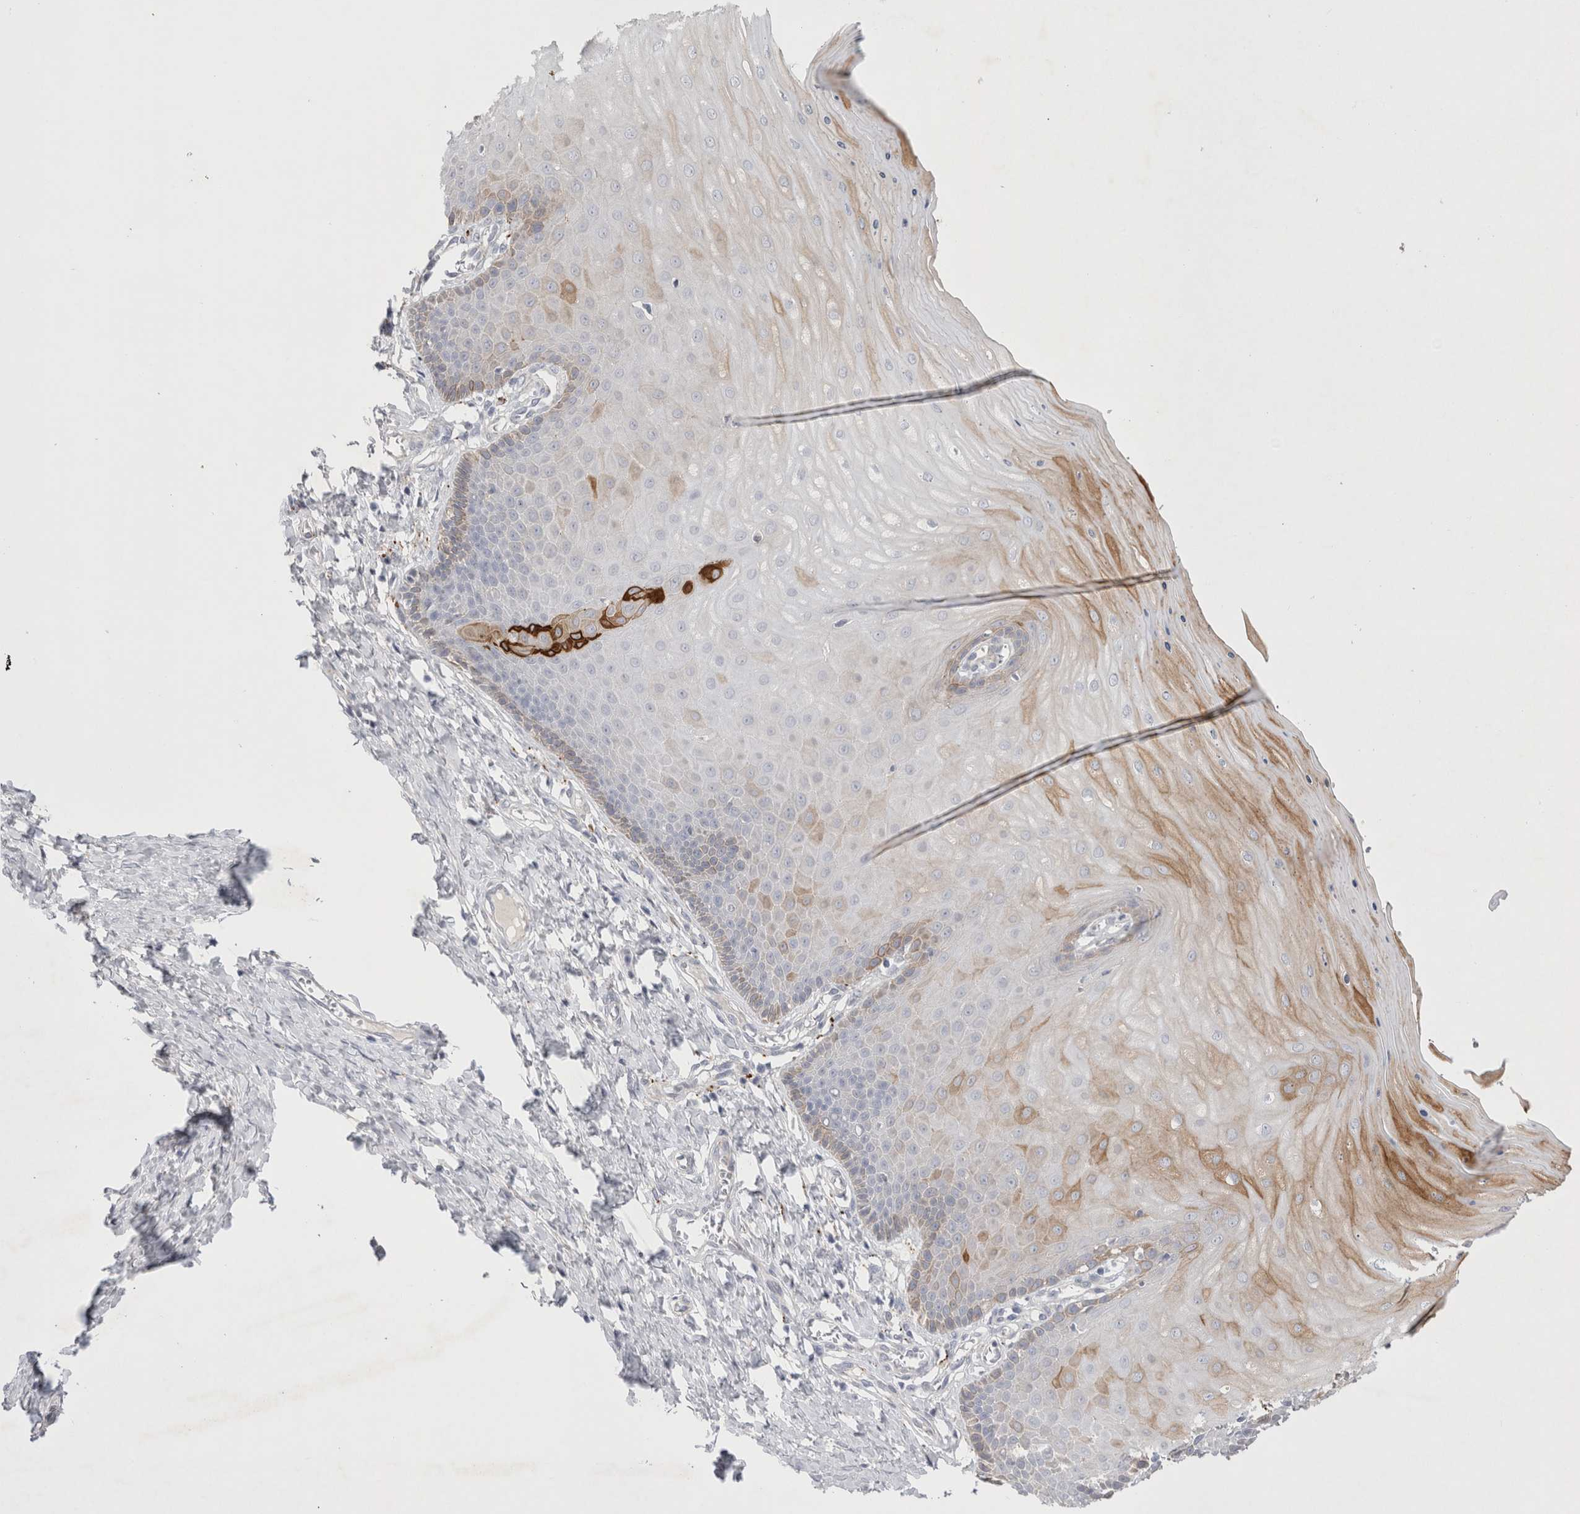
{"staining": {"intensity": "strong", "quantity": "<25%", "location": "cytoplasmic/membranous"}, "tissue": "cervix", "cell_type": "Squamous epithelial cells", "image_type": "normal", "snomed": [{"axis": "morphology", "description": "Normal tissue, NOS"}, {"axis": "topography", "description": "Cervix"}], "caption": "High-magnification brightfield microscopy of benign cervix stained with DAB (3,3'-diaminobenzidine) (brown) and counterstained with hematoxylin (blue). squamous epithelial cells exhibit strong cytoplasmic/membranous staining is identified in approximately<25% of cells.", "gene": "GAA", "patient": {"sex": "female", "age": 55}}